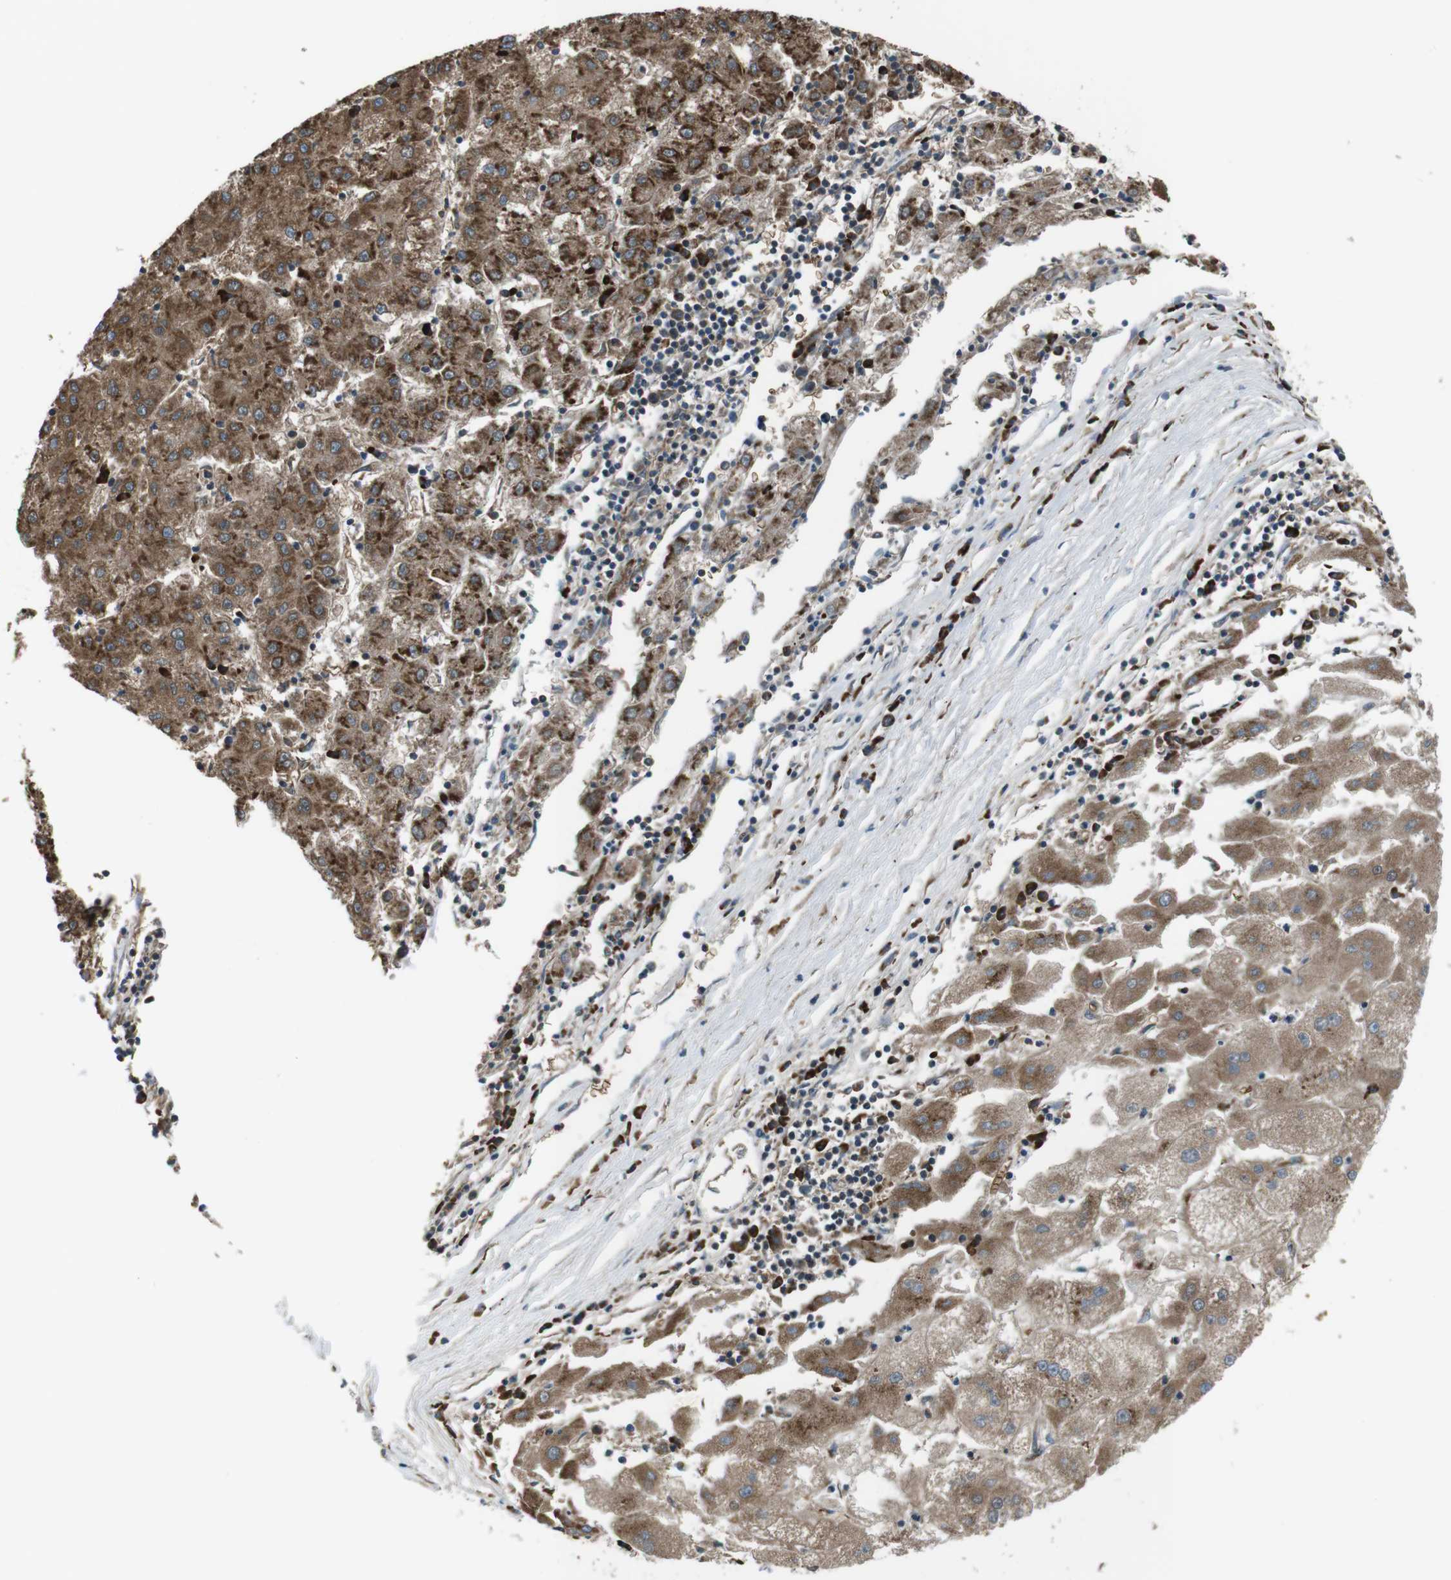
{"staining": {"intensity": "moderate", "quantity": ">75%", "location": "cytoplasmic/membranous"}, "tissue": "liver cancer", "cell_type": "Tumor cells", "image_type": "cancer", "snomed": [{"axis": "morphology", "description": "Carcinoma, Hepatocellular, NOS"}, {"axis": "topography", "description": "Liver"}], "caption": "IHC (DAB) staining of human hepatocellular carcinoma (liver) shows moderate cytoplasmic/membranous protein staining in about >75% of tumor cells. The staining is performed using DAB (3,3'-diaminobenzidine) brown chromogen to label protein expression. The nuclei are counter-stained blue using hematoxylin.", "gene": "SSR3", "patient": {"sex": "male", "age": 72}}